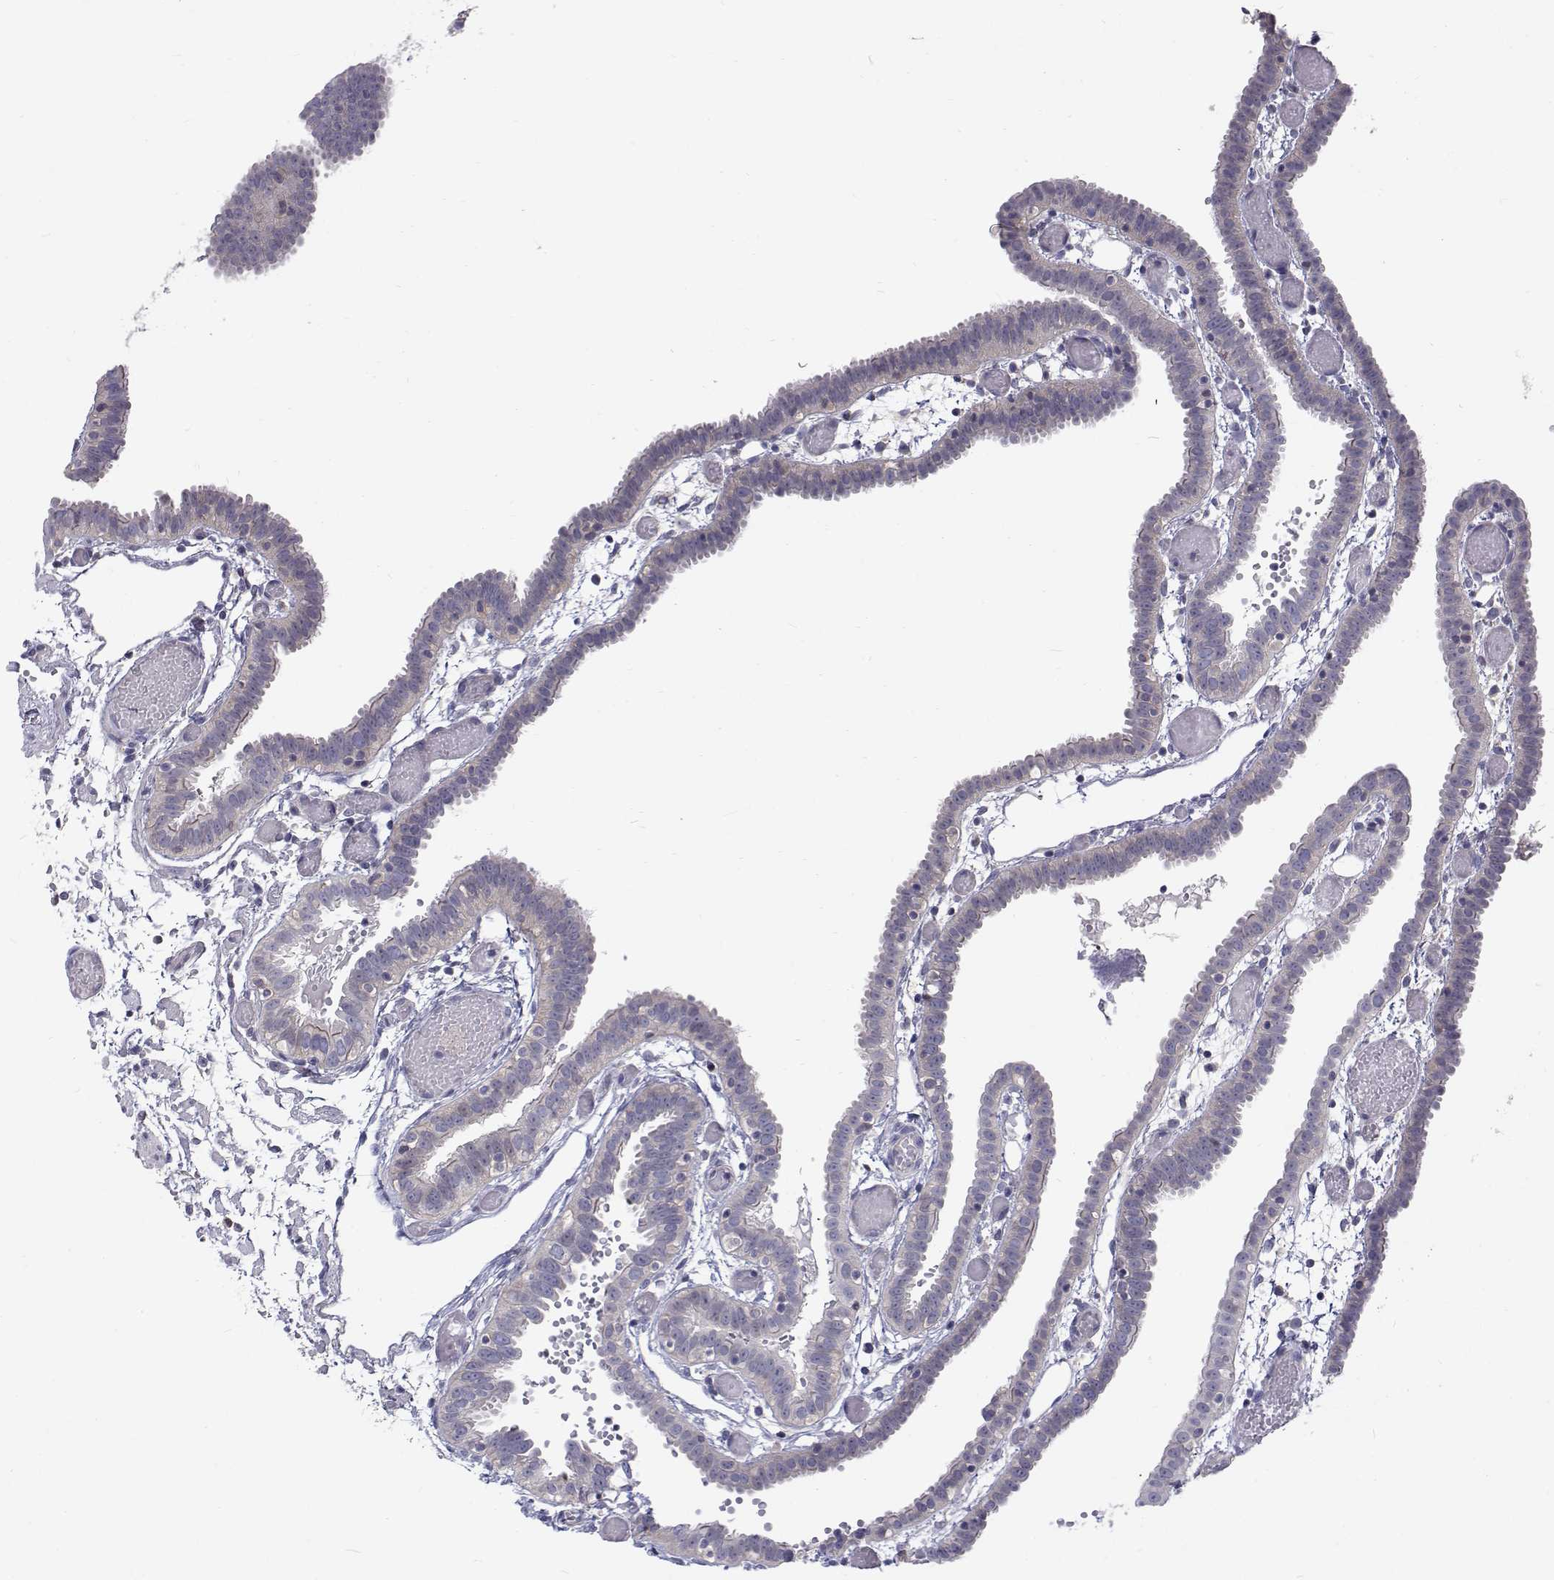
{"staining": {"intensity": "negative", "quantity": "none", "location": "none"}, "tissue": "fallopian tube", "cell_type": "Glandular cells", "image_type": "normal", "snomed": [{"axis": "morphology", "description": "Normal tissue, NOS"}, {"axis": "topography", "description": "Fallopian tube"}], "caption": "IHC image of normal fallopian tube: human fallopian tube stained with DAB displays no significant protein staining in glandular cells. (DAB IHC with hematoxylin counter stain).", "gene": "MYPN", "patient": {"sex": "female", "age": 37}}